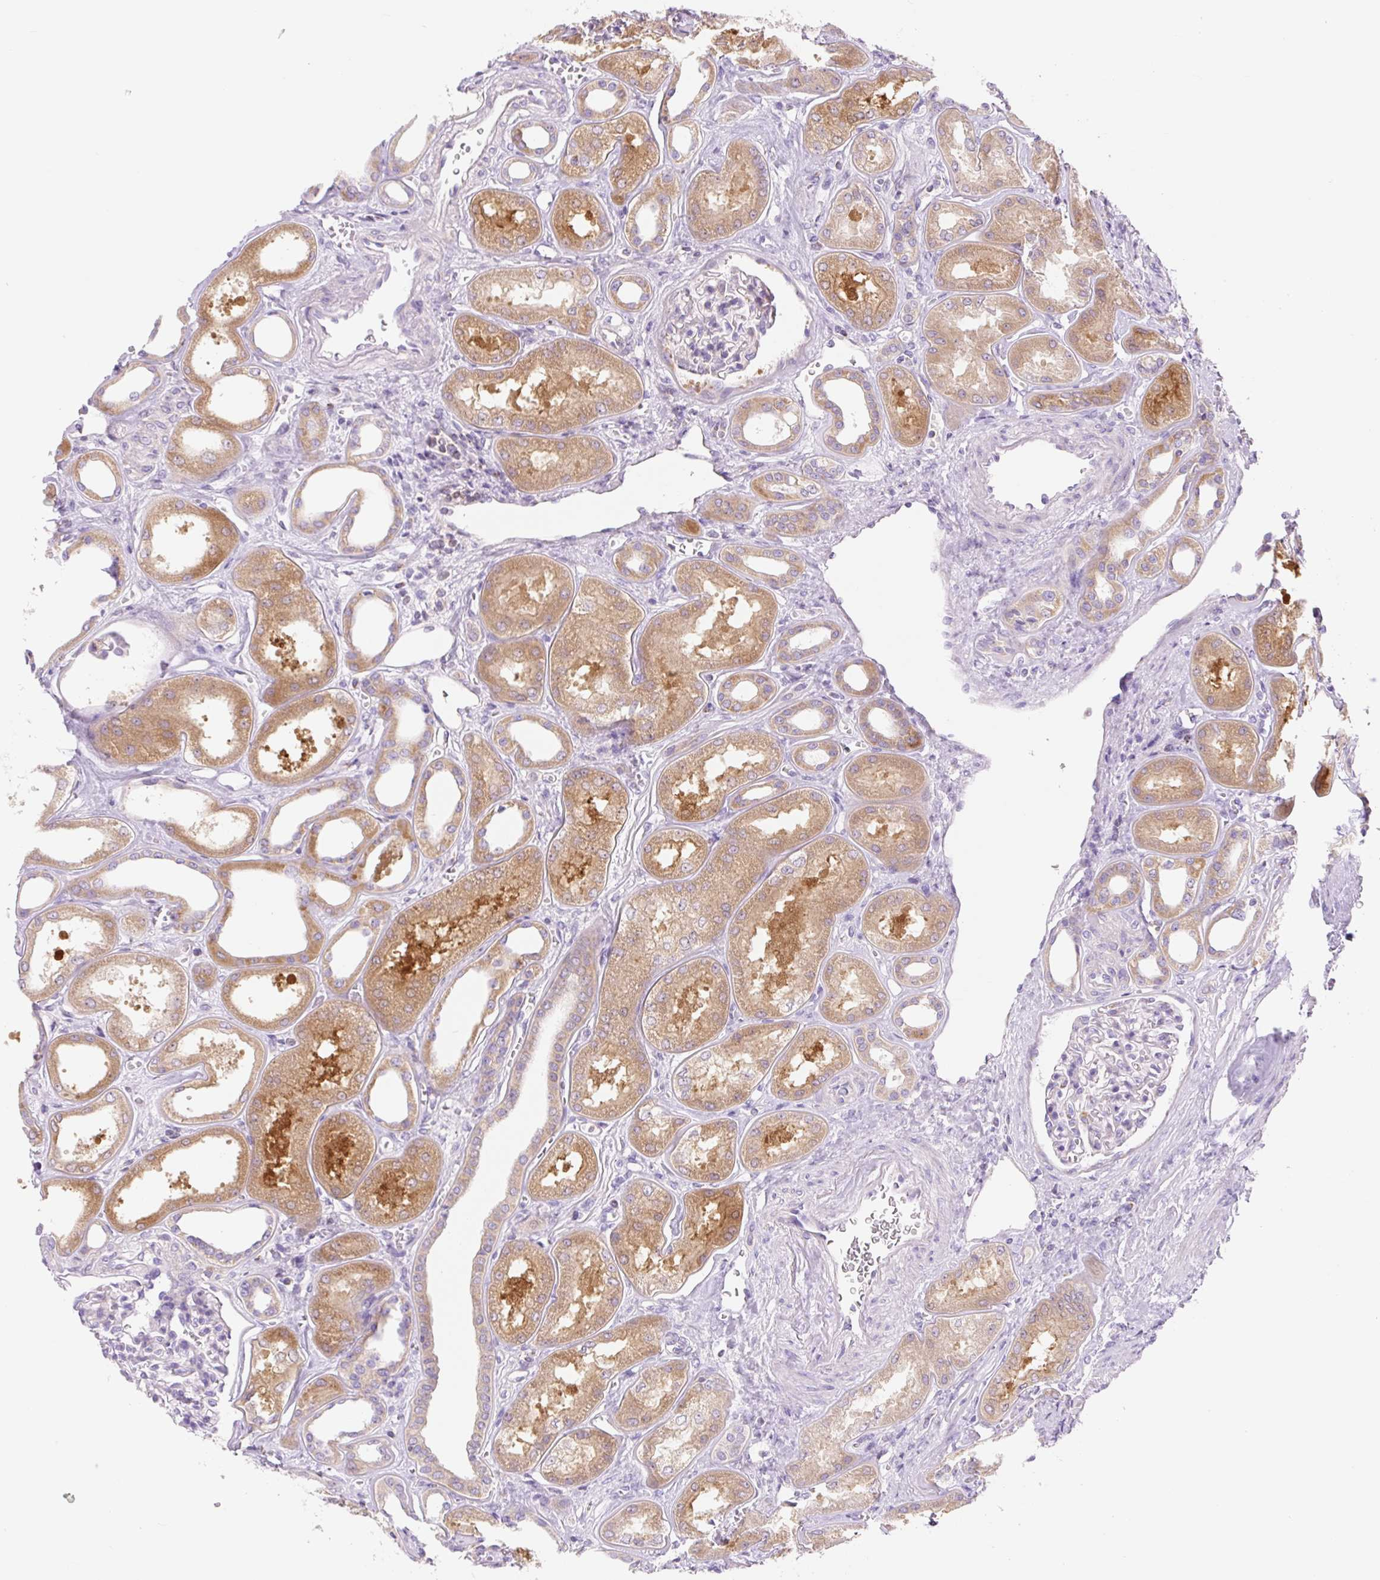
{"staining": {"intensity": "negative", "quantity": "none", "location": "none"}, "tissue": "kidney", "cell_type": "Cells in glomeruli", "image_type": "normal", "snomed": [{"axis": "morphology", "description": "Normal tissue, NOS"}, {"axis": "morphology", "description": "Adenocarcinoma, NOS"}, {"axis": "topography", "description": "Kidney"}], "caption": "Immunohistochemistry (IHC) photomicrograph of benign kidney: human kidney stained with DAB displays no significant protein staining in cells in glomeruli. Nuclei are stained in blue.", "gene": "FOCAD", "patient": {"sex": "female", "age": 68}}